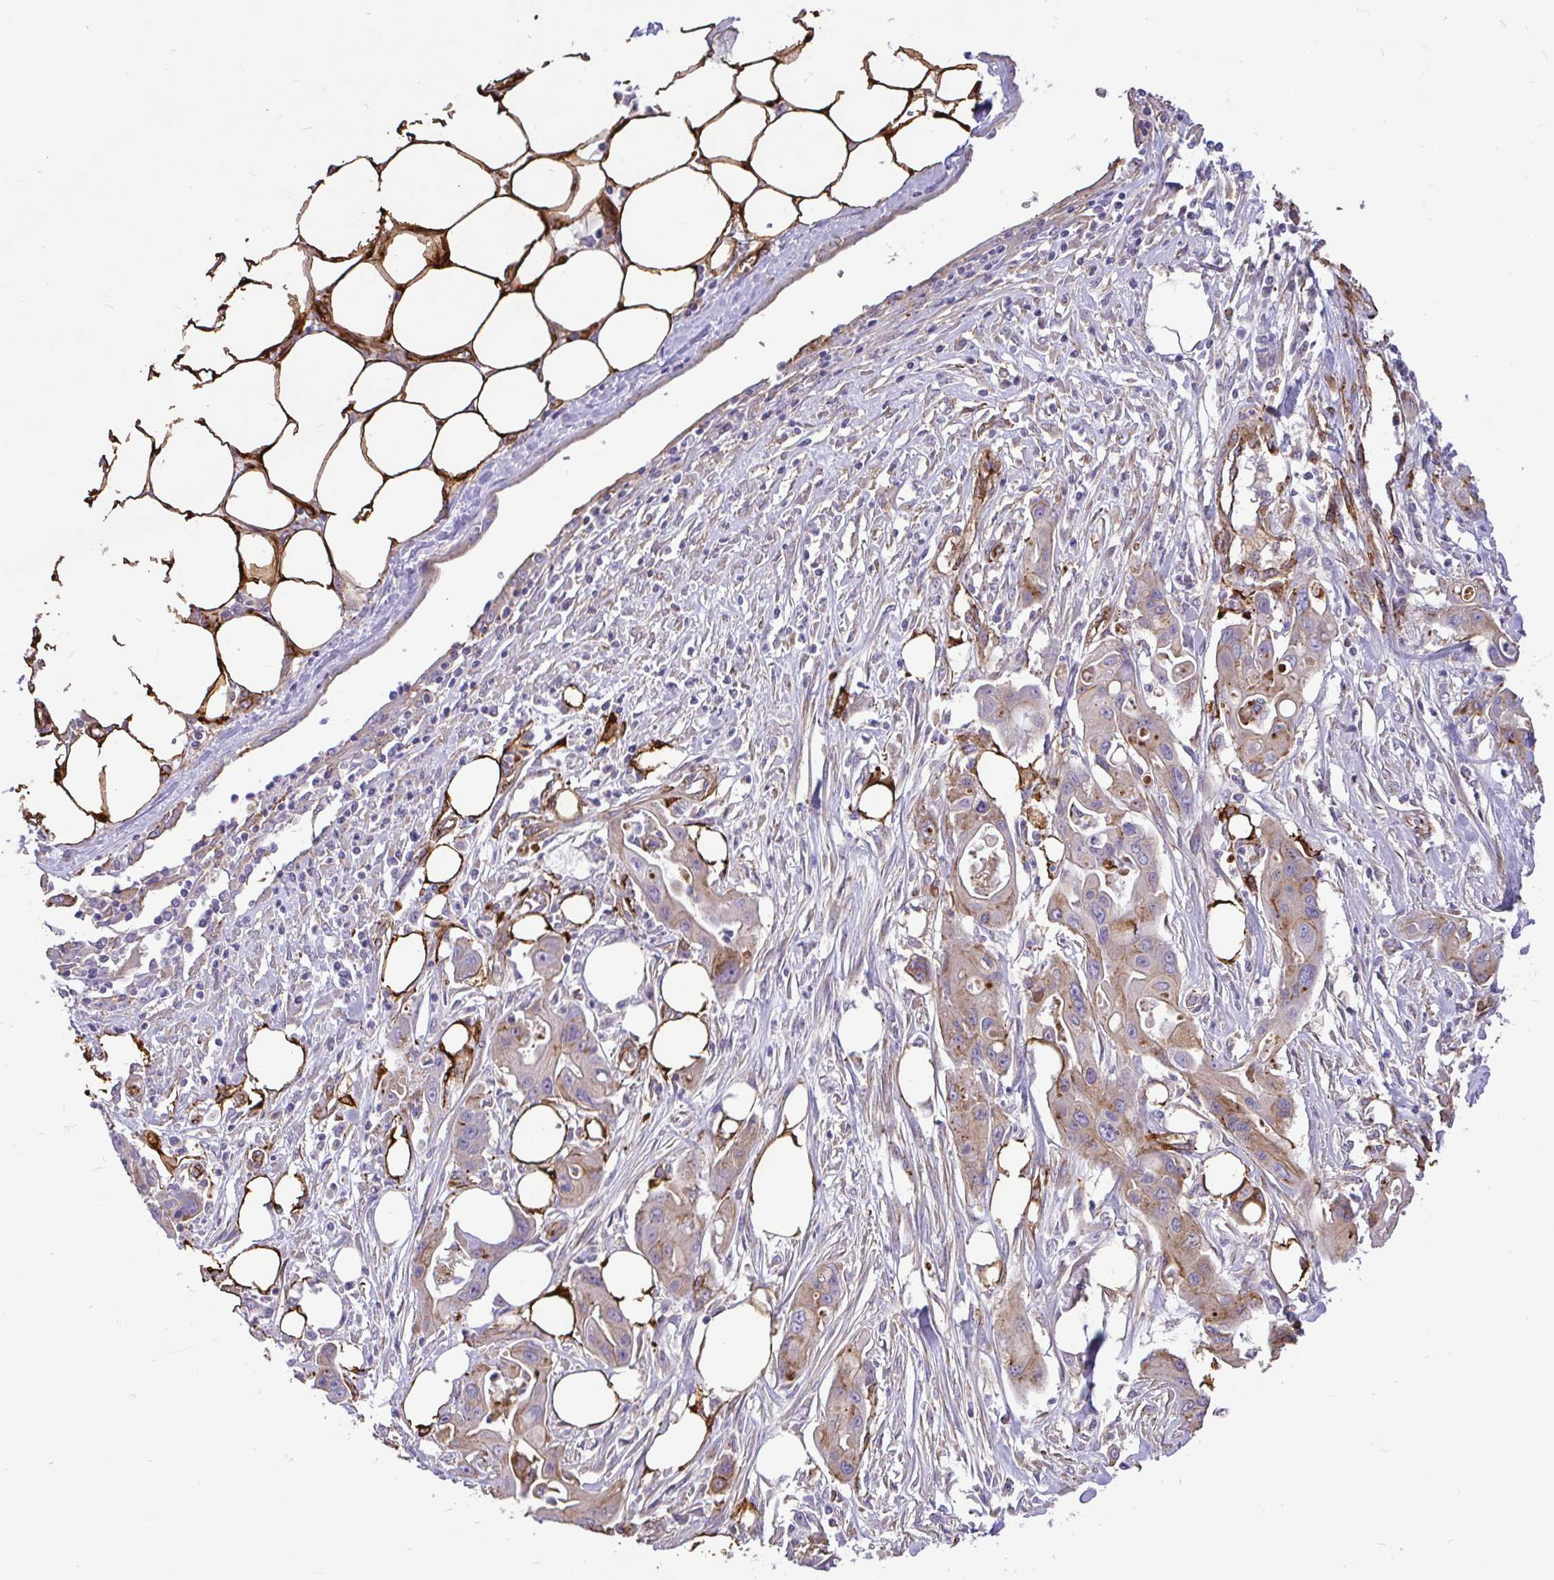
{"staining": {"intensity": "moderate", "quantity": "25%-75%", "location": "cytoplasmic/membranous"}, "tissue": "ovarian cancer", "cell_type": "Tumor cells", "image_type": "cancer", "snomed": [{"axis": "morphology", "description": "Cystadenocarcinoma, mucinous, NOS"}, {"axis": "topography", "description": "Ovary"}], "caption": "Immunohistochemistry (IHC) of human ovarian mucinous cystadenocarcinoma demonstrates medium levels of moderate cytoplasmic/membranous staining in approximately 25%-75% of tumor cells.", "gene": "PTPRK", "patient": {"sex": "female", "age": 70}}